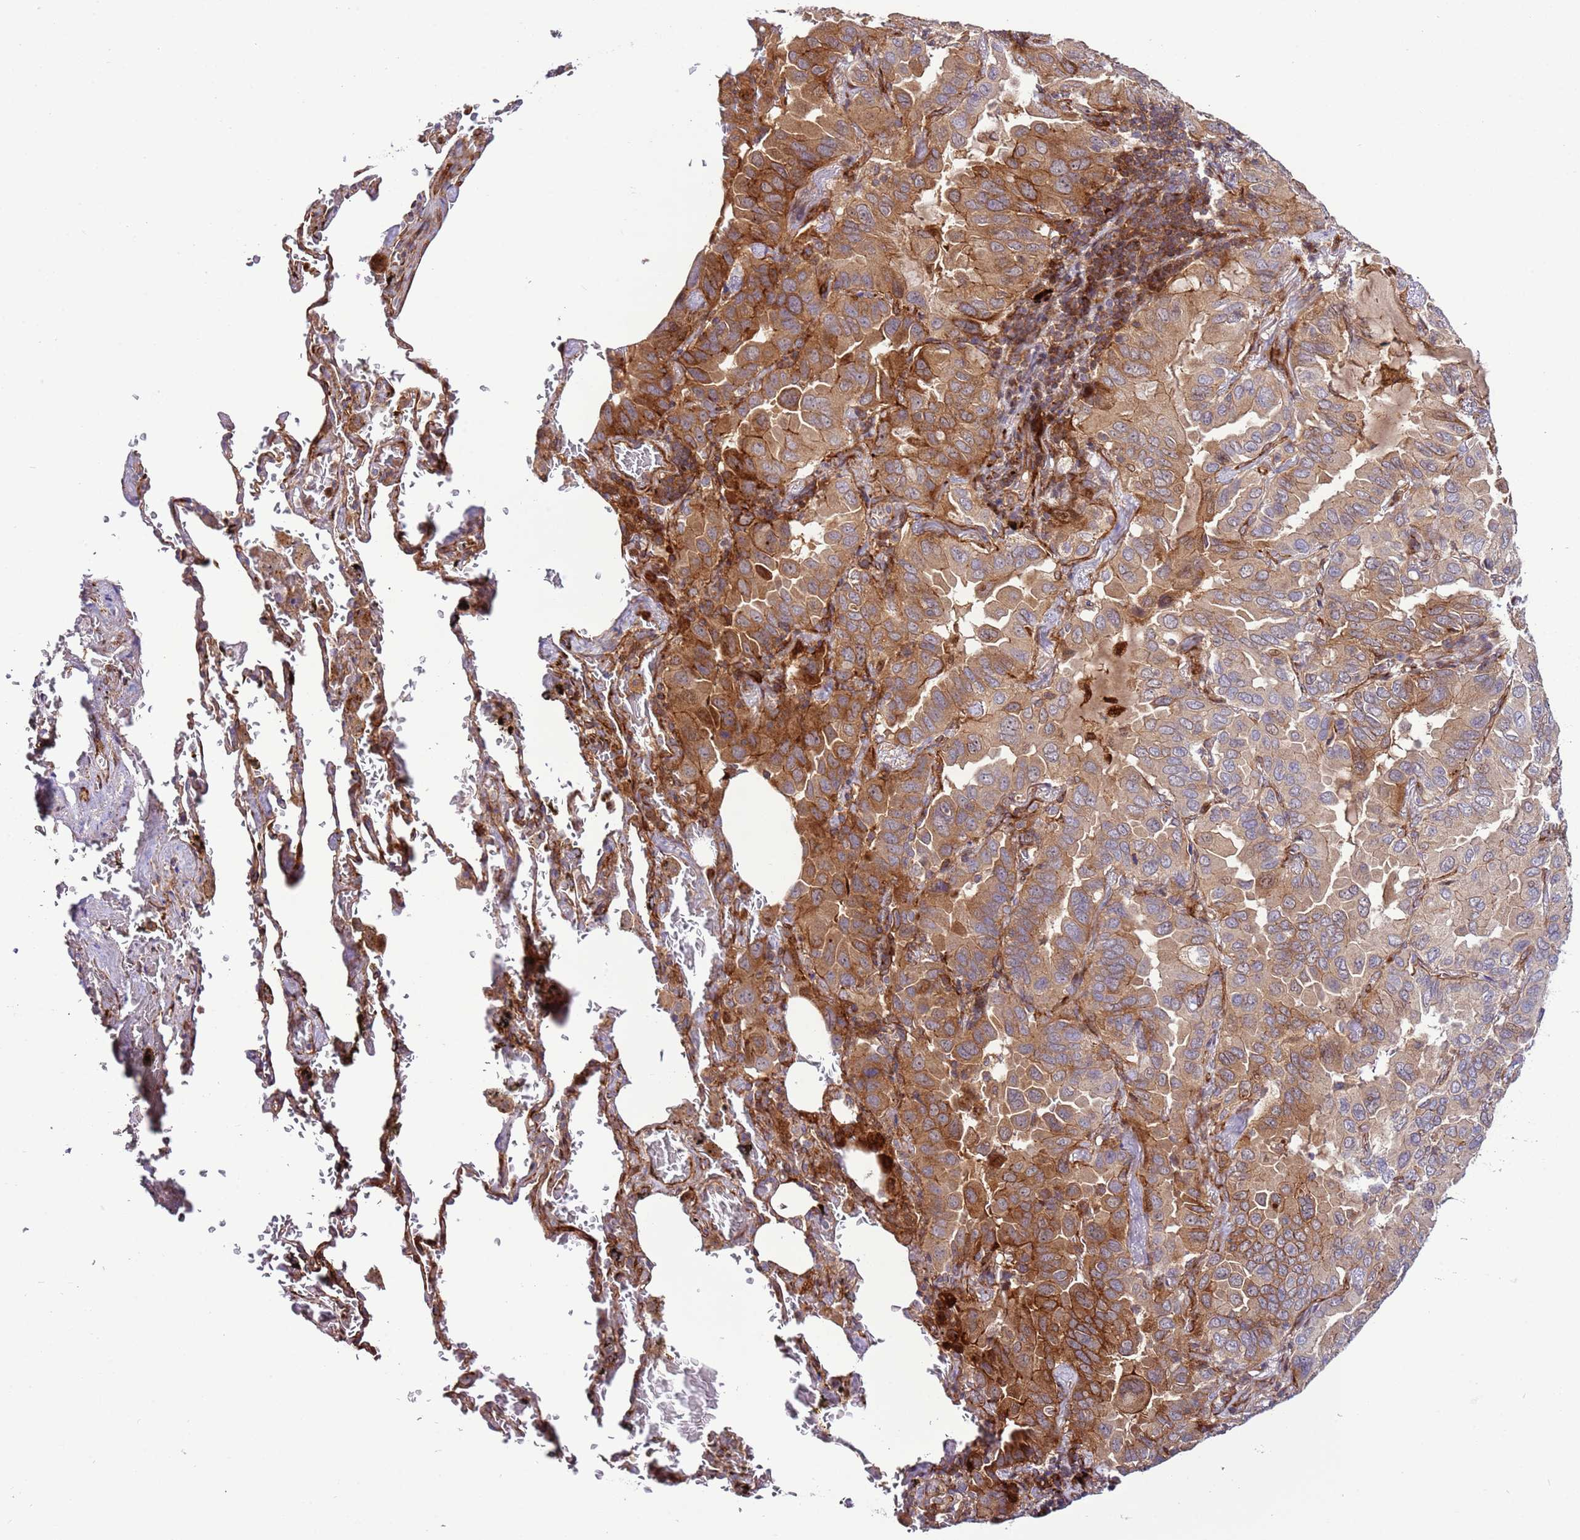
{"staining": {"intensity": "strong", "quantity": "25%-75%", "location": "cytoplasmic/membranous"}, "tissue": "lung cancer", "cell_type": "Tumor cells", "image_type": "cancer", "snomed": [{"axis": "morphology", "description": "Adenocarcinoma, NOS"}, {"axis": "topography", "description": "Lung"}], "caption": "Tumor cells show strong cytoplasmic/membranous expression in about 25%-75% of cells in adenocarcinoma (lung). (DAB (3,3'-diaminobenzidine) = brown stain, brightfield microscopy at high magnification).", "gene": "ZNF624", "patient": {"sex": "male", "age": 64}}